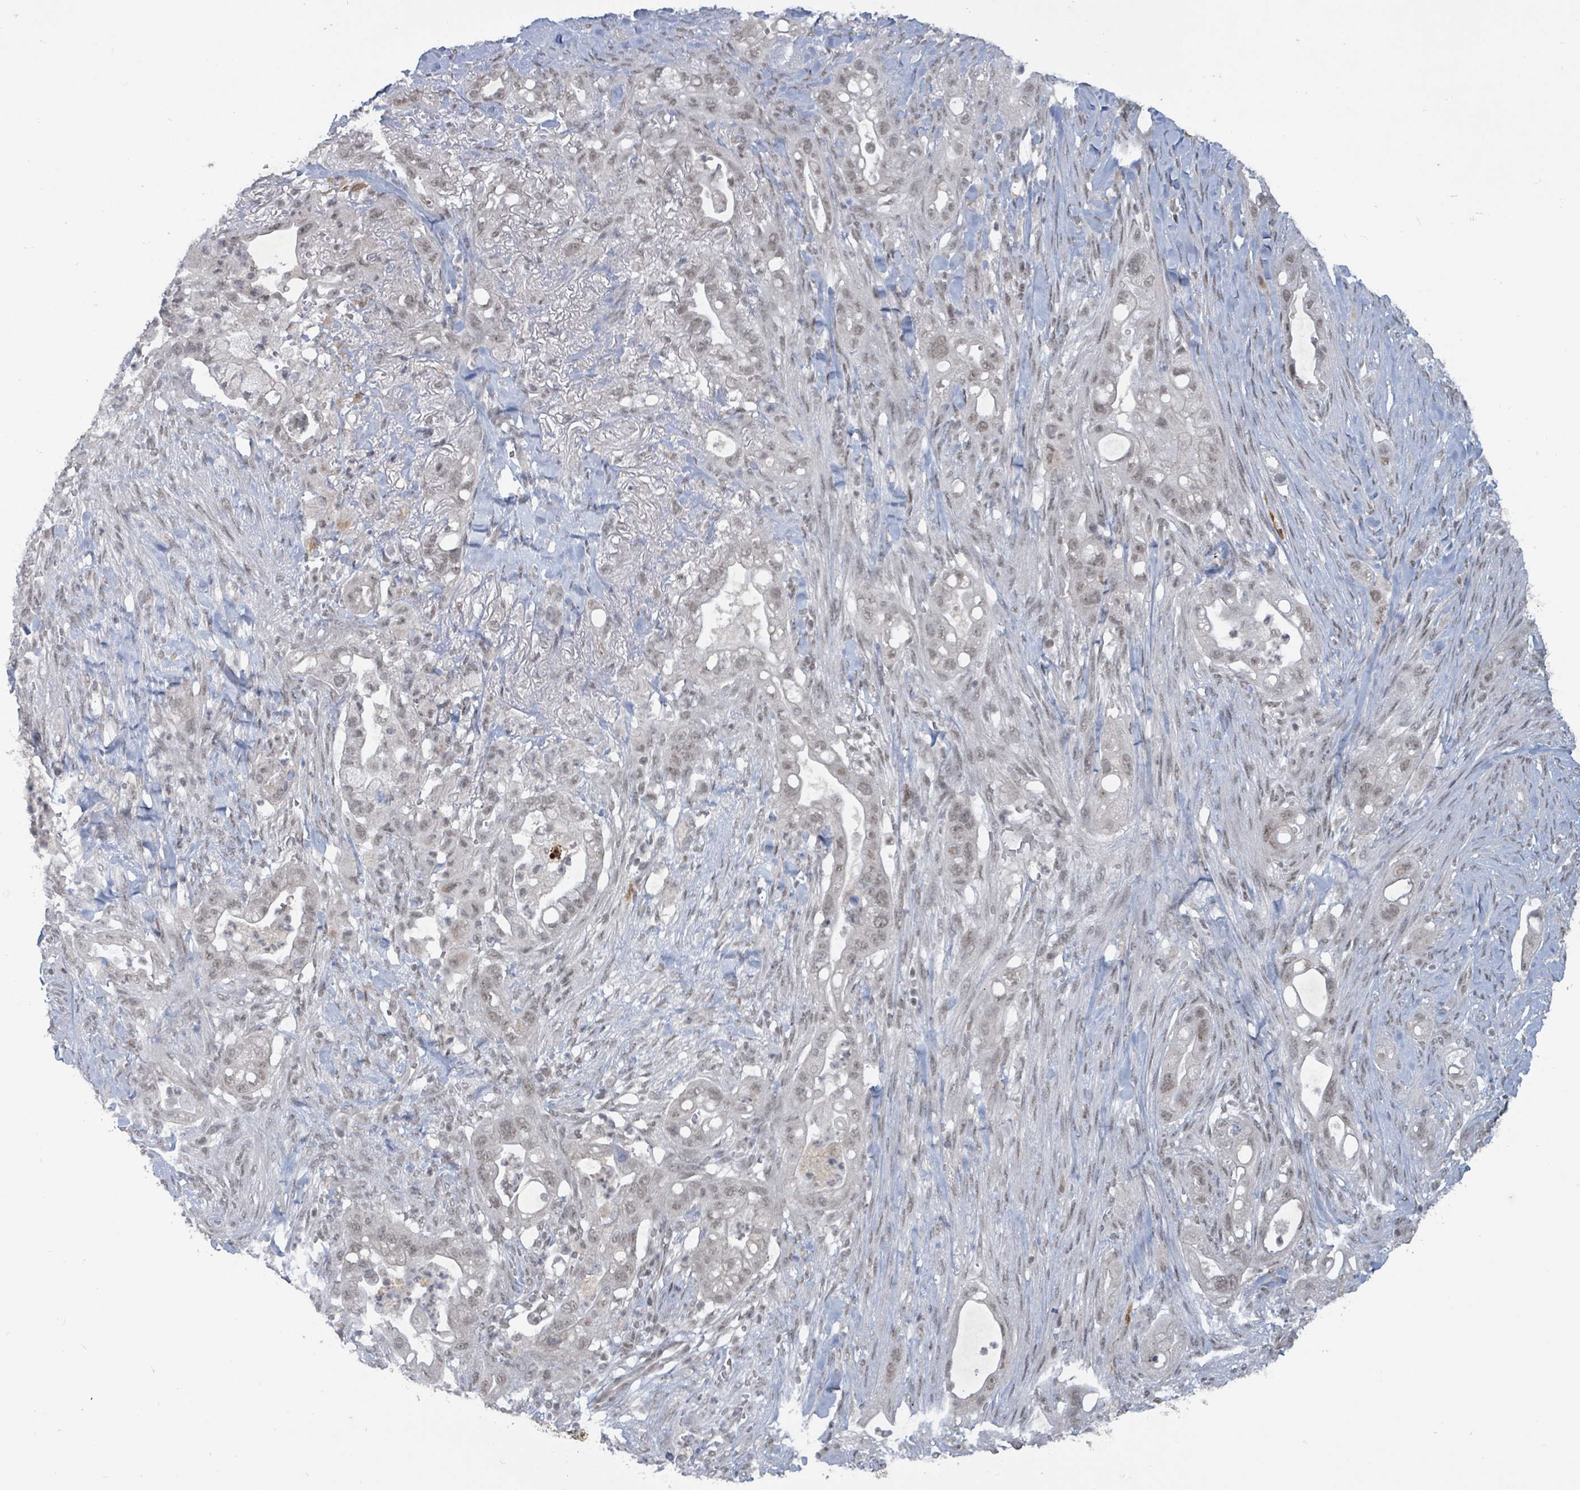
{"staining": {"intensity": "weak", "quantity": "25%-75%", "location": "nuclear"}, "tissue": "pancreatic cancer", "cell_type": "Tumor cells", "image_type": "cancer", "snomed": [{"axis": "morphology", "description": "Adenocarcinoma, NOS"}, {"axis": "topography", "description": "Pancreas"}], "caption": "Human pancreatic cancer (adenocarcinoma) stained with a protein marker displays weak staining in tumor cells.", "gene": "BANP", "patient": {"sex": "male", "age": 44}}